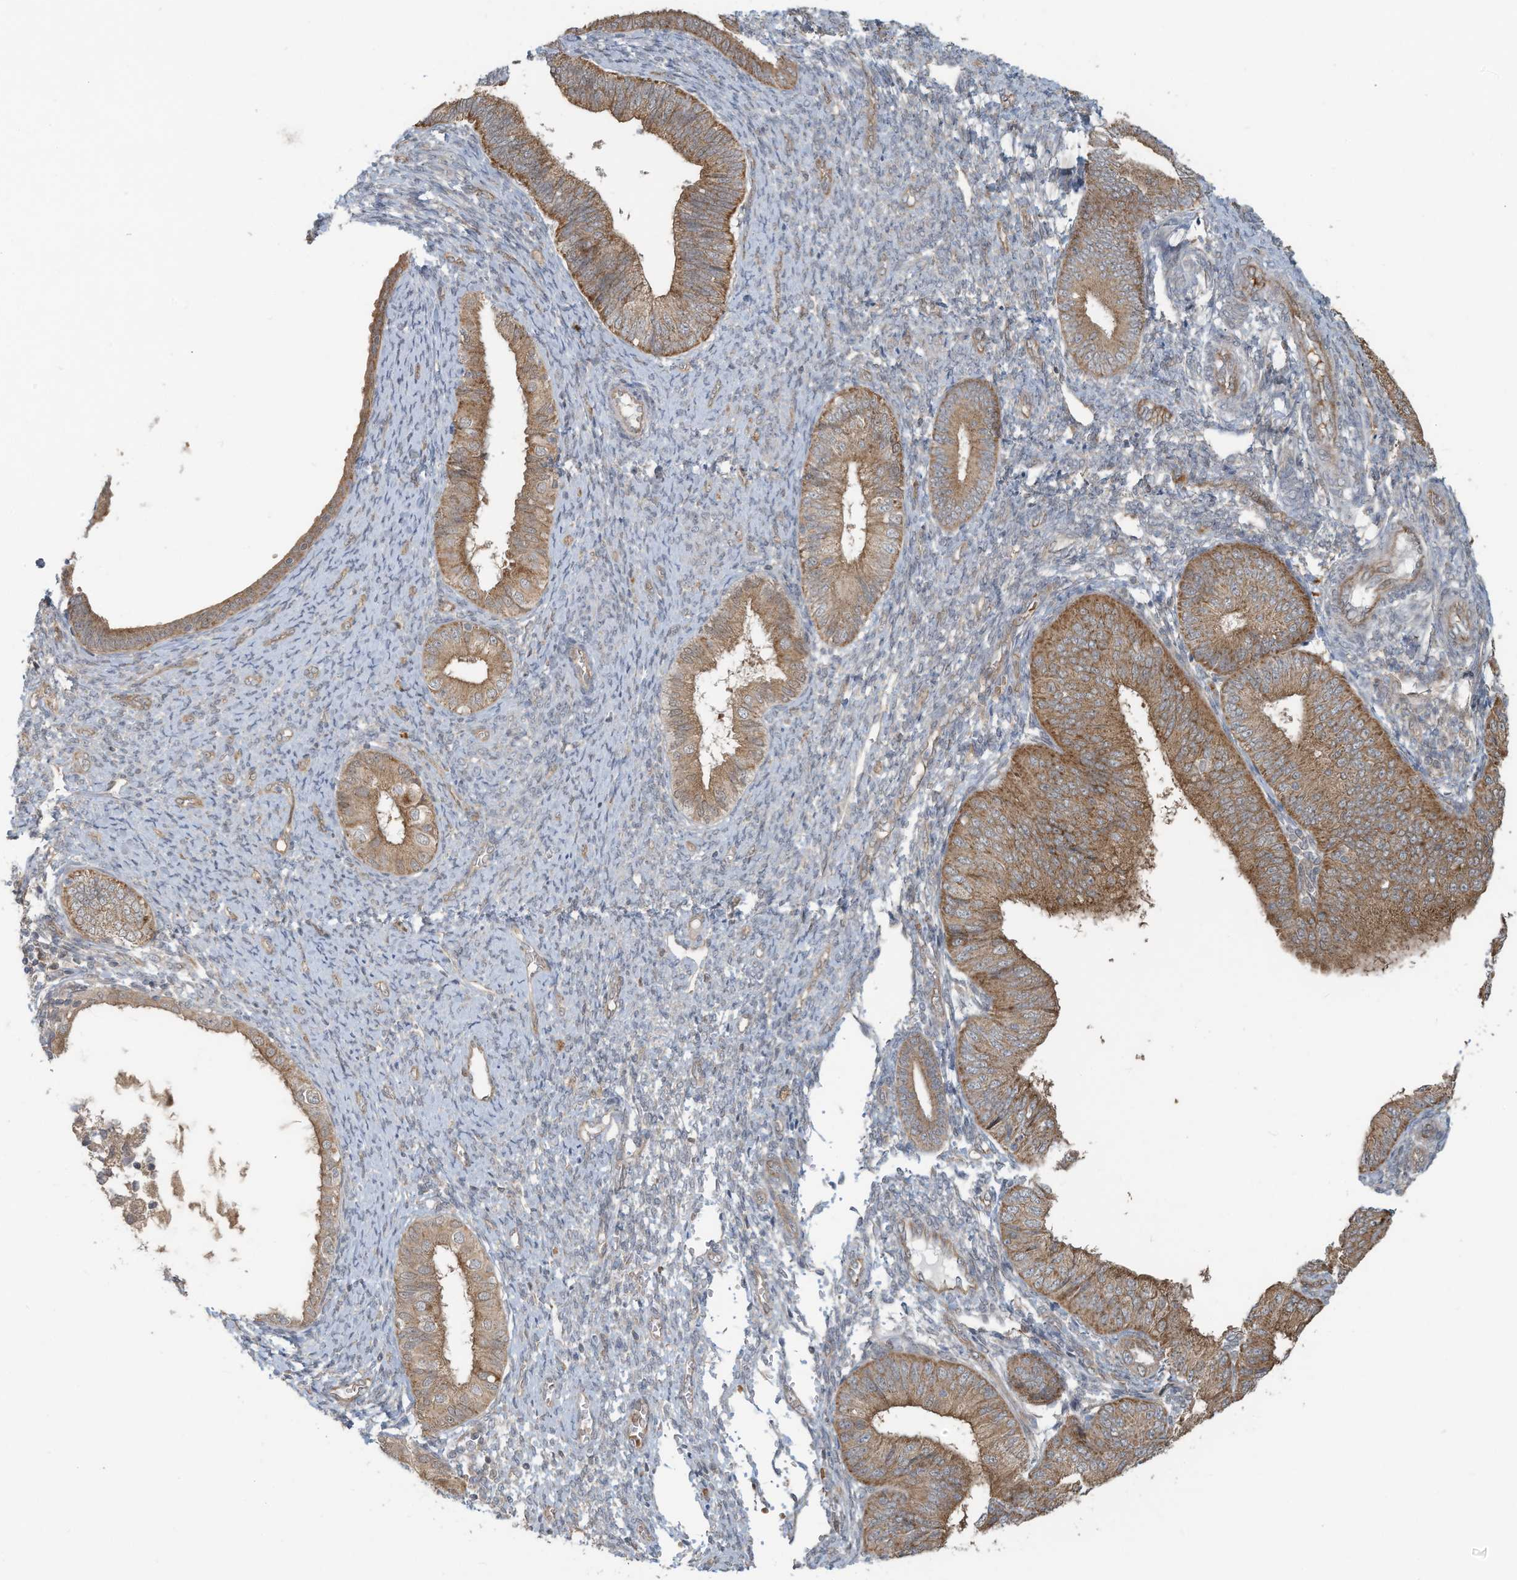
{"staining": {"intensity": "moderate", "quantity": ">75%", "location": "cytoplasmic/membranous"}, "tissue": "endometrial cancer", "cell_type": "Tumor cells", "image_type": "cancer", "snomed": [{"axis": "morphology", "description": "Adenocarcinoma, NOS"}, {"axis": "topography", "description": "Endometrium"}], "caption": "Adenocarcinoma (endometrial) stained with DAB (3,3'-diaminobenzidine) IHC exhibits medium levels of moderate cytoplasmic/membranous staining in approximately >75% of tumor cells.", "gene": "ERI2", "patient": {"sex": "female", "age": 58}}